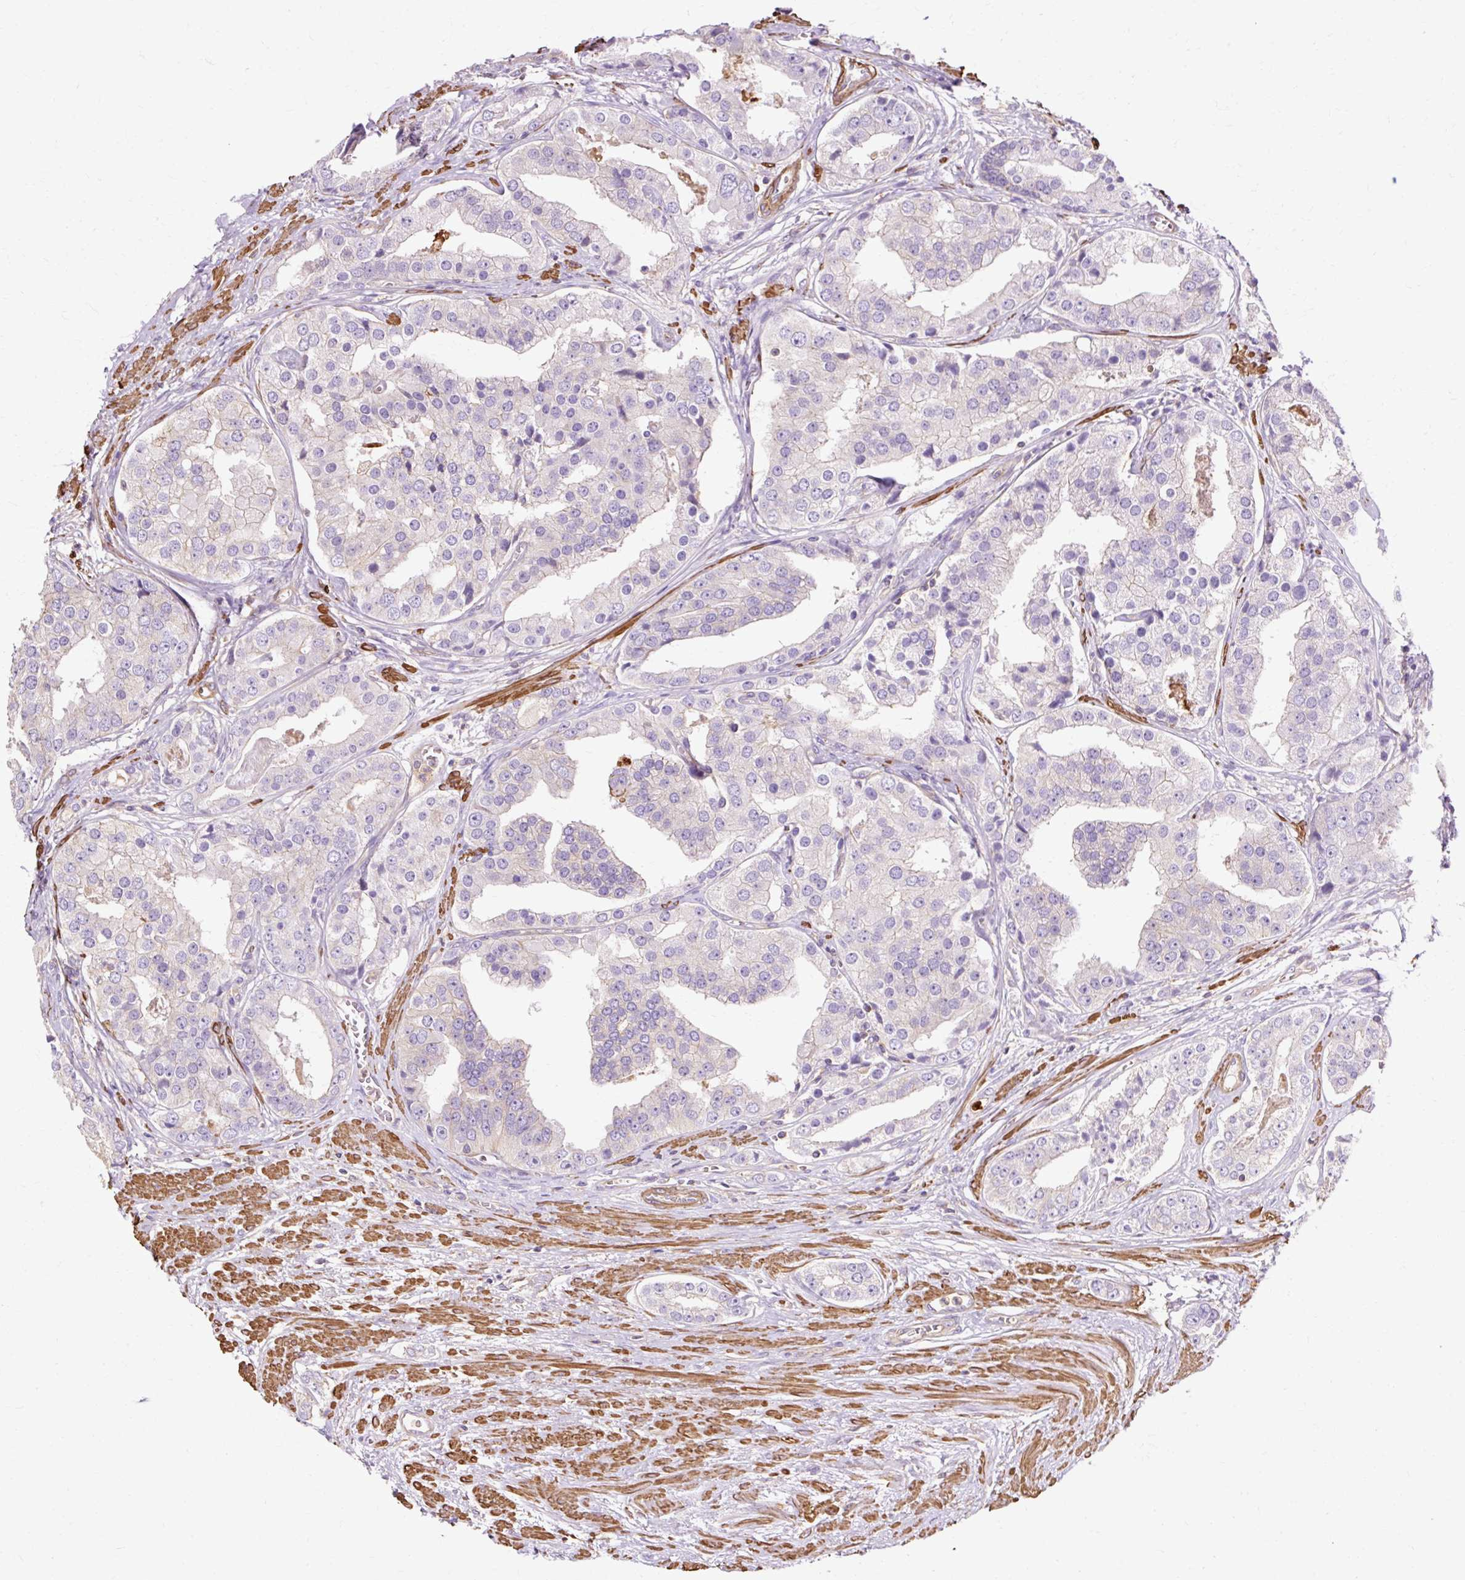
{"staining": {"intensity": "negative", "quantity": "none", "location": "none"}, "tissue": "prostate cancer", "cell_type": "Tumor cells", "image_type": "cancer", "snomed": [{"axis": "morphology", "description": "Adenocarcinoma, High grade"}, {"axis": "topography", "description": "Prostate"}], "caption": "This is a micrograph of immunohistochemistry (IHC) staining of prostate adenocarcinoma (high-grade), which shows no expression in tumor cells.", "gene": "TBC1D2B", "patient": {"sex": "male", "age": 71}}